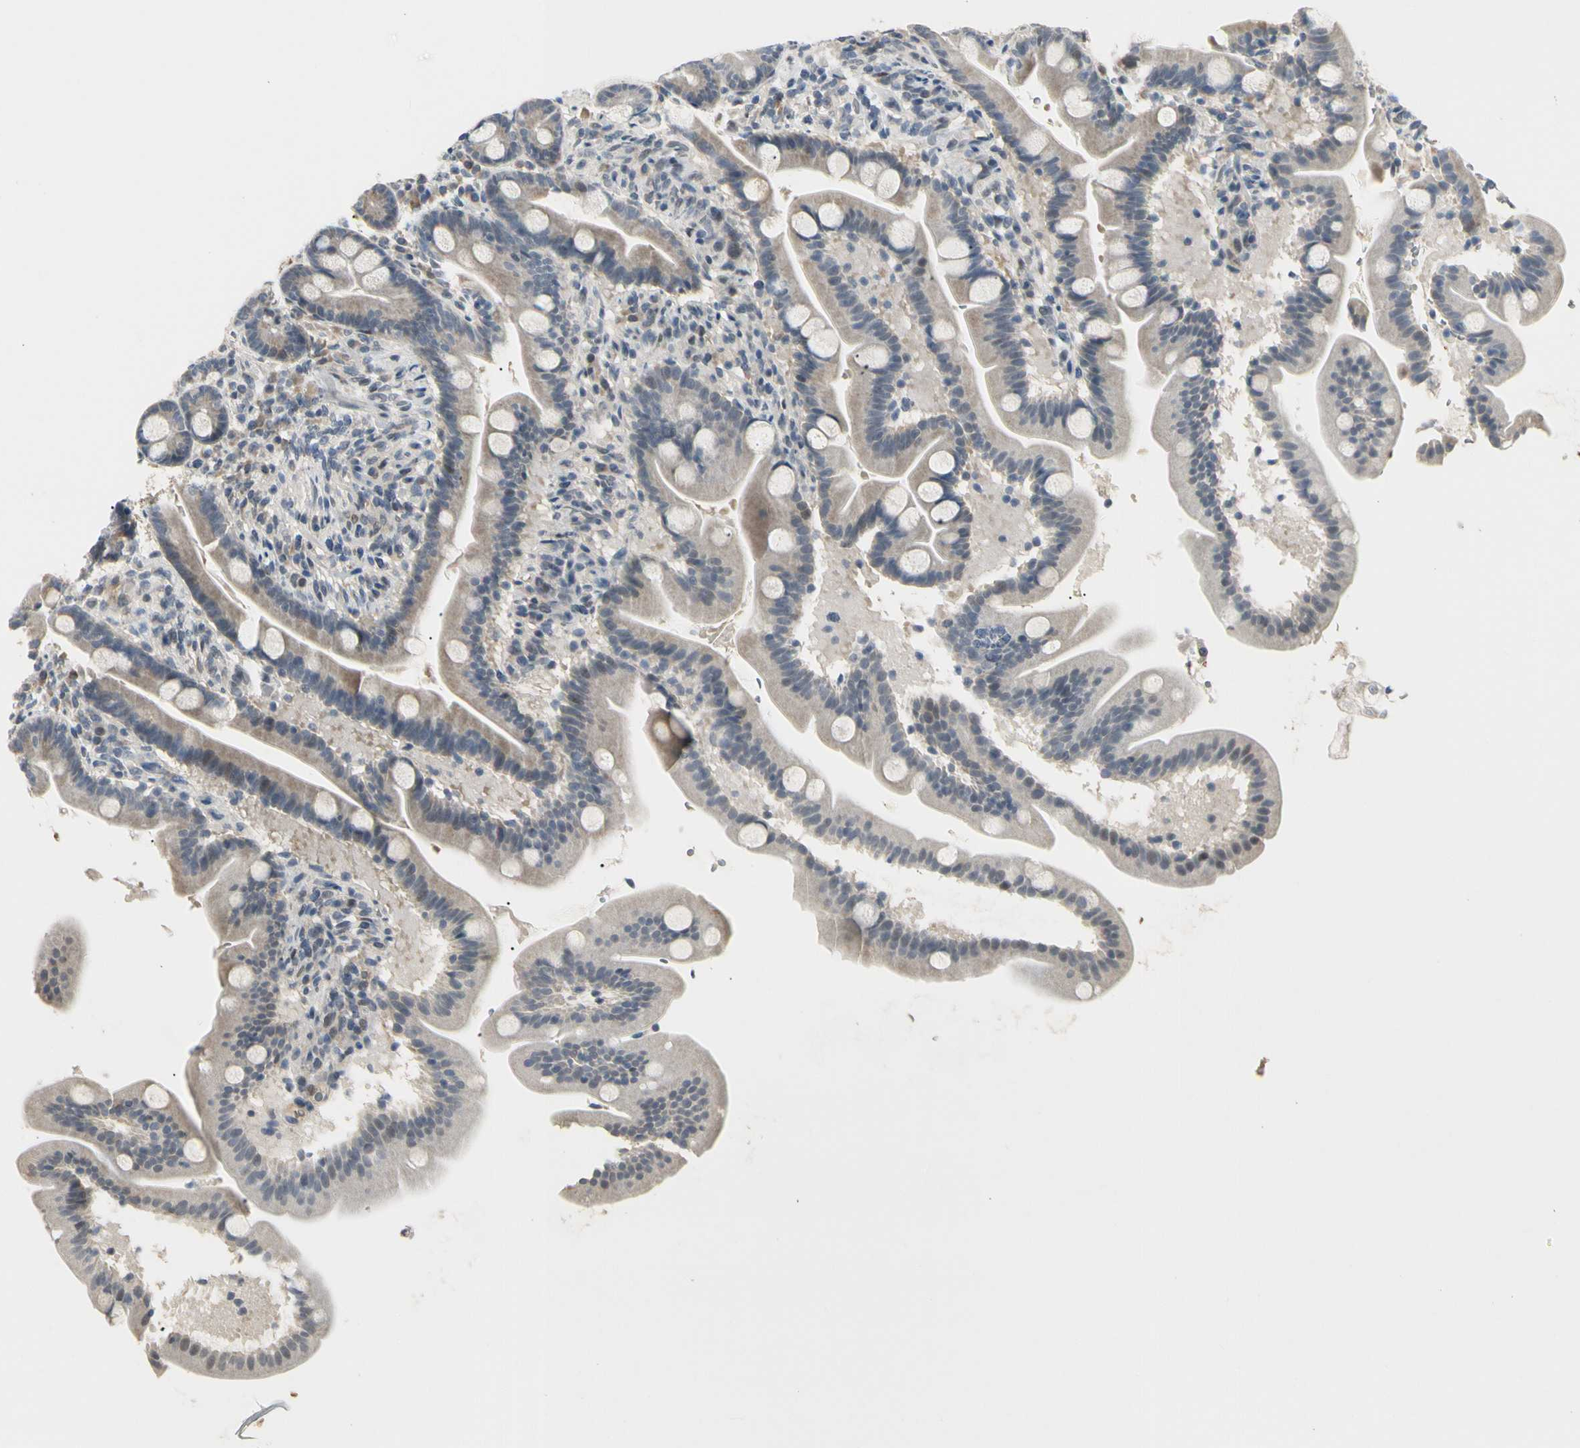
{"staining": {"intensity": "weak", "quantity": "<25%", "location": "cytoplasmic/membranous"}, "tissue": "duodenum", "cell_type": "Glandular cells", "image_type": "normal", "snomed": [{"axis": "morphology", "description": "Normal tissue, NOS"}, {"axis": "topography", "description": "Duodenum"}], "caption": "Immunohistochemistry of benign human duodenum shows no staining in glandular cells.", "gene": "GREM1", "patient": {"sex": "male", "age": 54}}